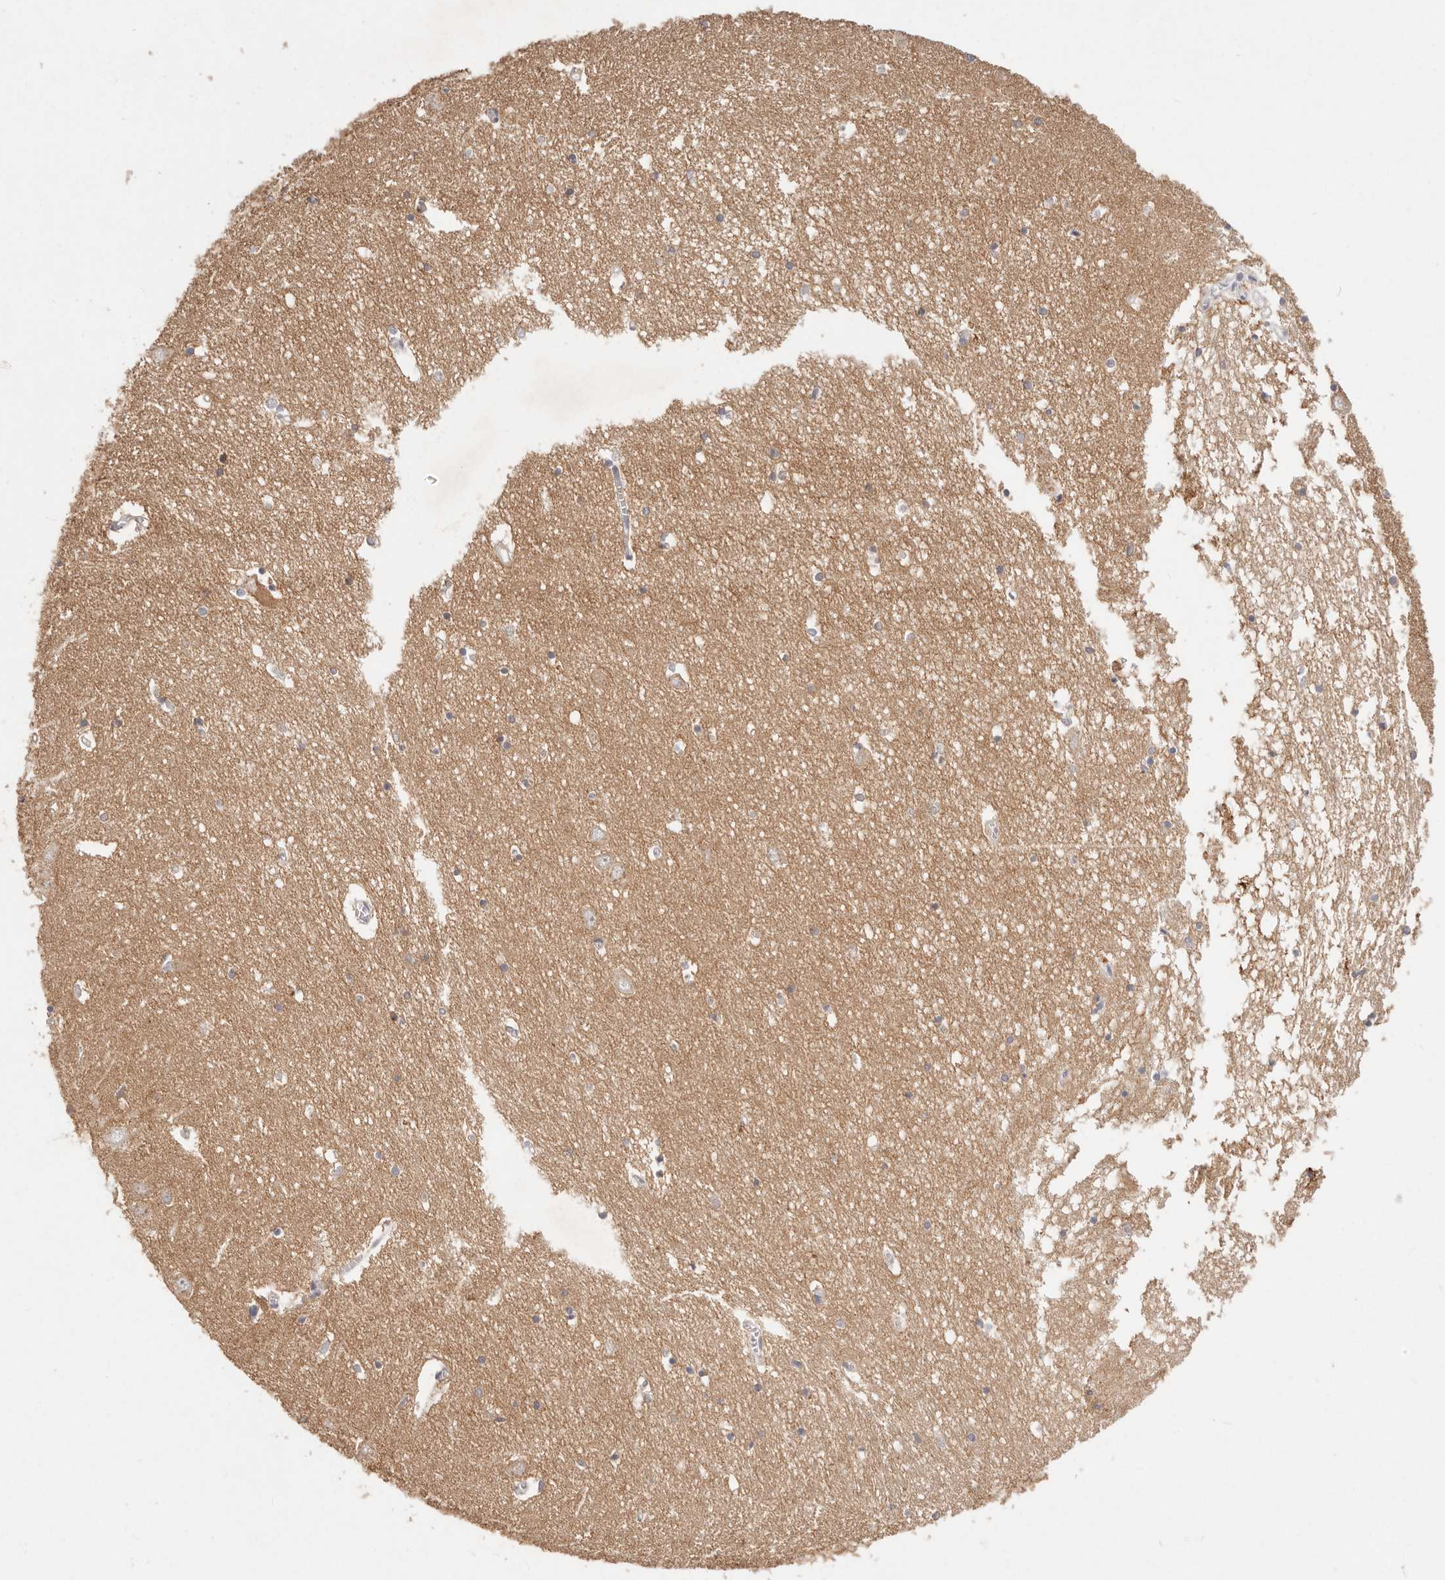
{"staining": {"intensity": "weak", "quantity": "<25%", "location": "cytoplasmic/membranous"}, "tissue": "hippocampus", "cell_type": "Glial cells", "image_type": "normal", "snomed": [{"axis": "morphology", "description": "Normal tissue, NOS"}, {"axis": "topography", "description": "Hippocampus"}], "caption": "This is an immunohistochemistry (IHC) micrograph of normal human hippocampus. There is no positivity in glial cells.", "gene": "CXADR", "patient": {"sex": "male", "age": 70}}